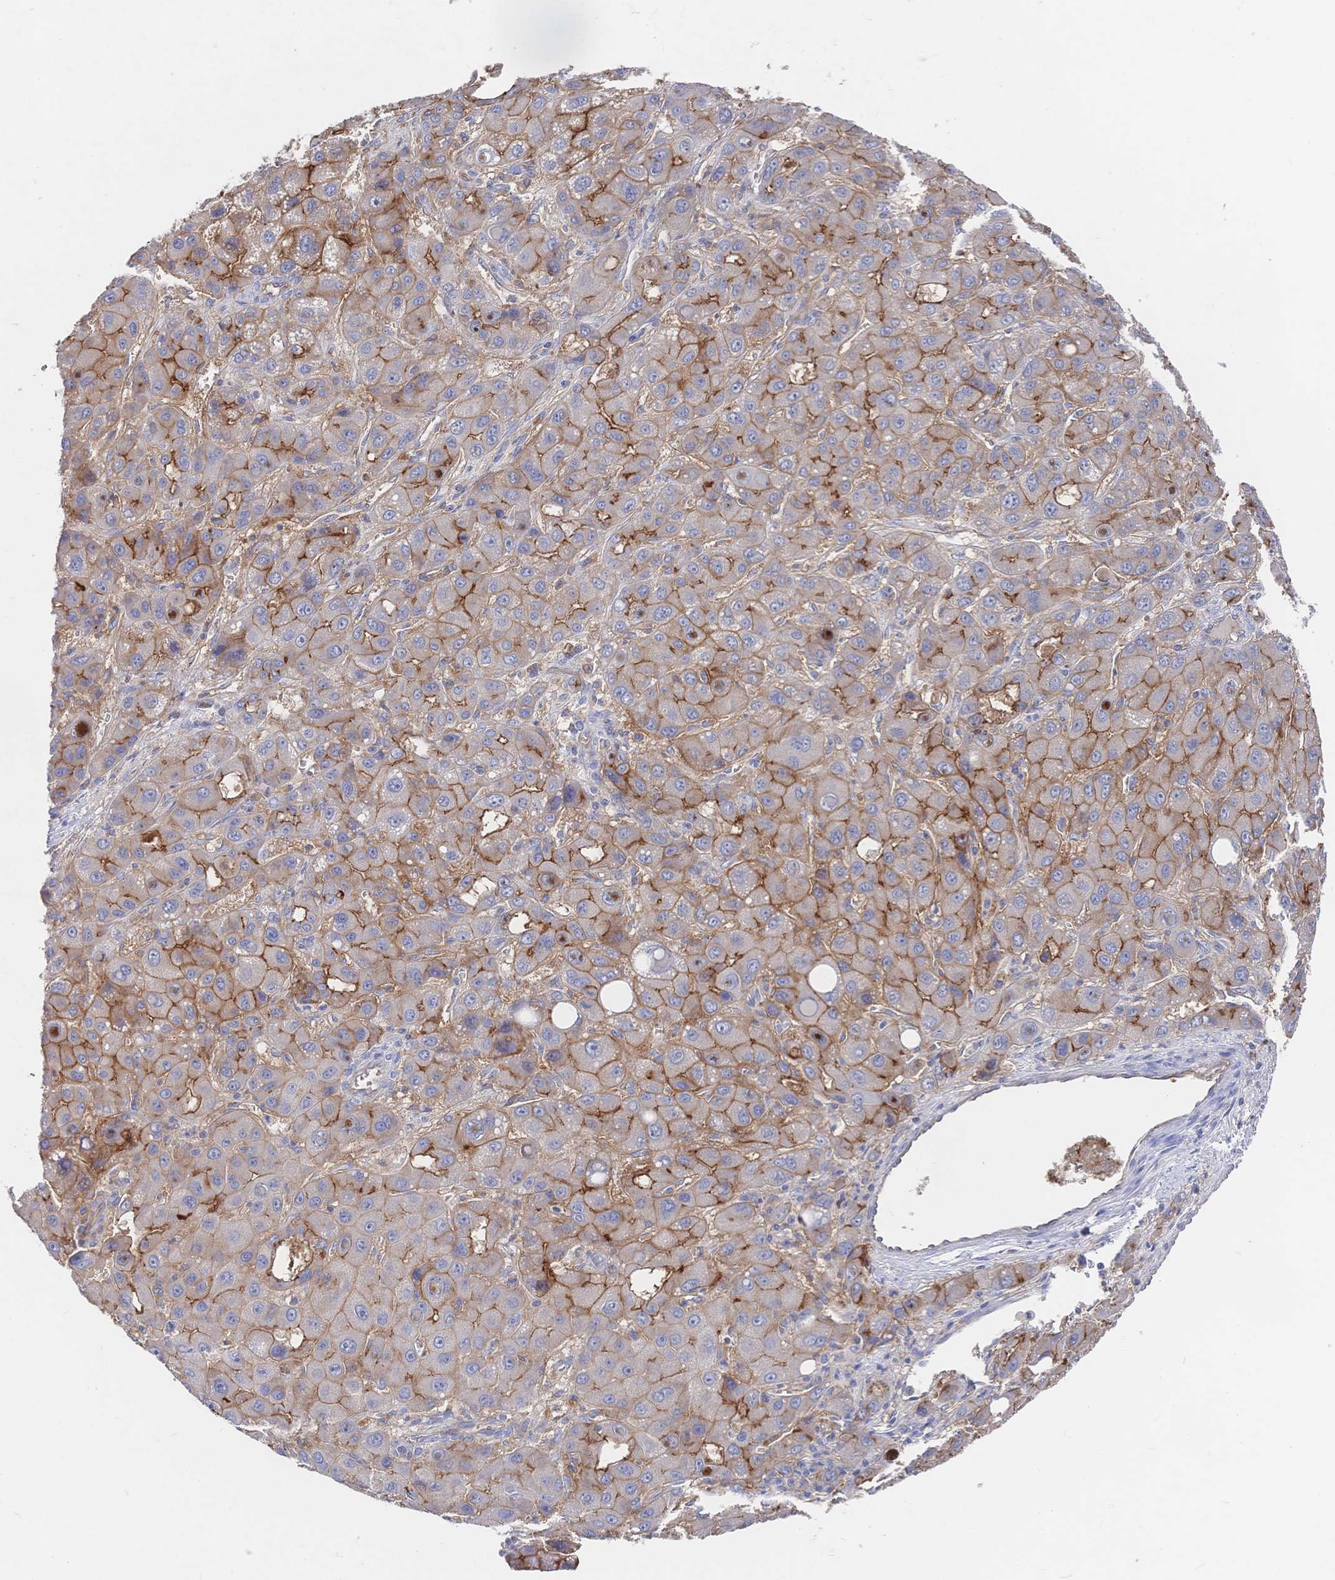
{"staining": {"intensity": "moderate", "quantity": ">75%", "location": "cytoplasmic/membranous"}, "tissue": "liver cancer", "cell_type": "Tumor cells", "image_type": "cancer", "snomed": [{"axis": "morphology", "description": "Carcinoma, Hepatocellular, NOS"}, {"axis": "topography", "description": "Liver"}], "caption": "A photomicrograph of human liver cancer stained for a protein exhibits moderate cytoplasmic/membranous brown staining in tumor cells. (IHC, brightfield microscopy, high magnification).", "gene": "F11R", "patient": {"sex": "male", "age": 55}}